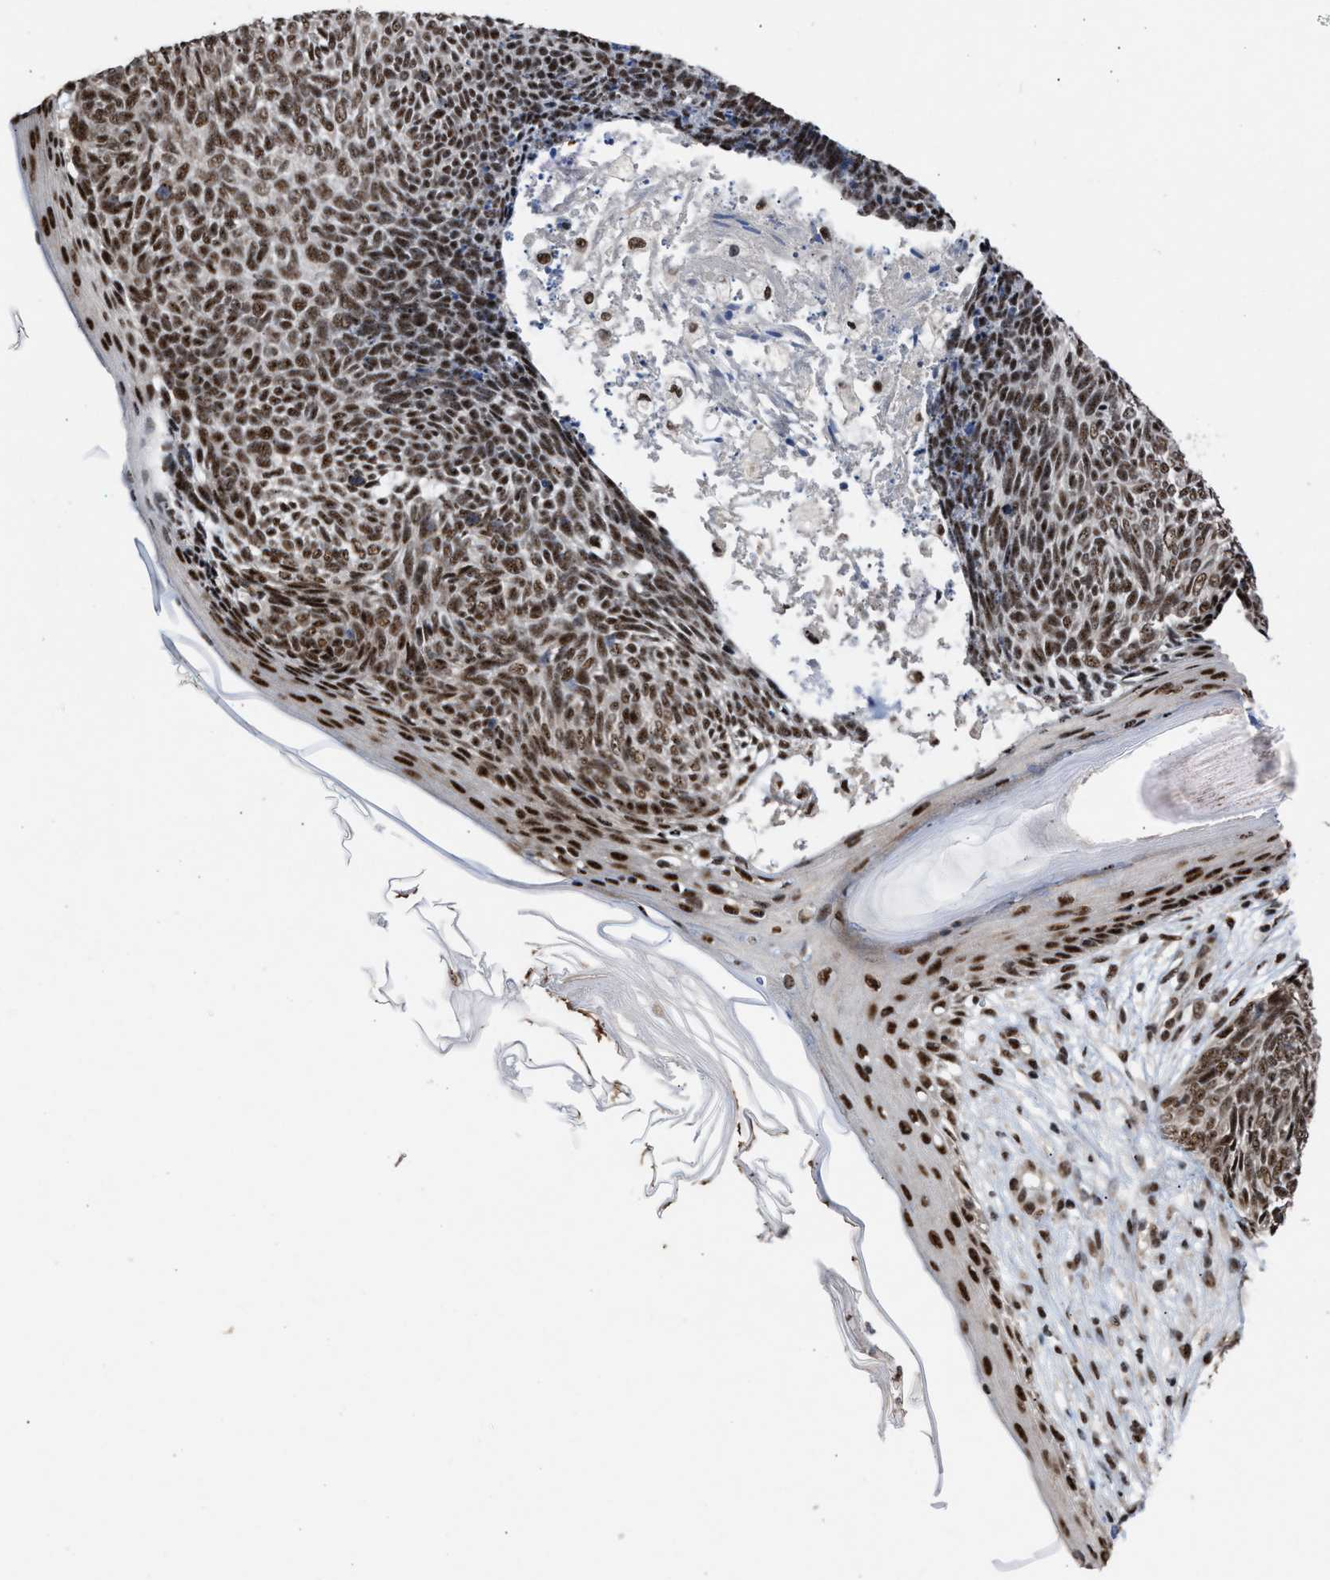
{"staining": {"intensity": "strong", "quantity": ">75%", "location": "nuclear"}, "tissue": "skin cancer", "cell_type": "Tumor cells", "image_type": "cancer", "snomed": [{"axis": "morphology", "description": "Basal cell carcinoma"}, {"axis": "topography", "description": "Skin"}], "caption": "Protein staining displays strong nuclear positivity in approximately >75% of tumor cells in basal cell carcinoma (skin). (DAB (3,3'-diaminobenzidine) IHC, brown staining for protein, blue staining for nuclei).", "gene": "EIF4A3", "patient": {"sex": "female", "age": 84}}